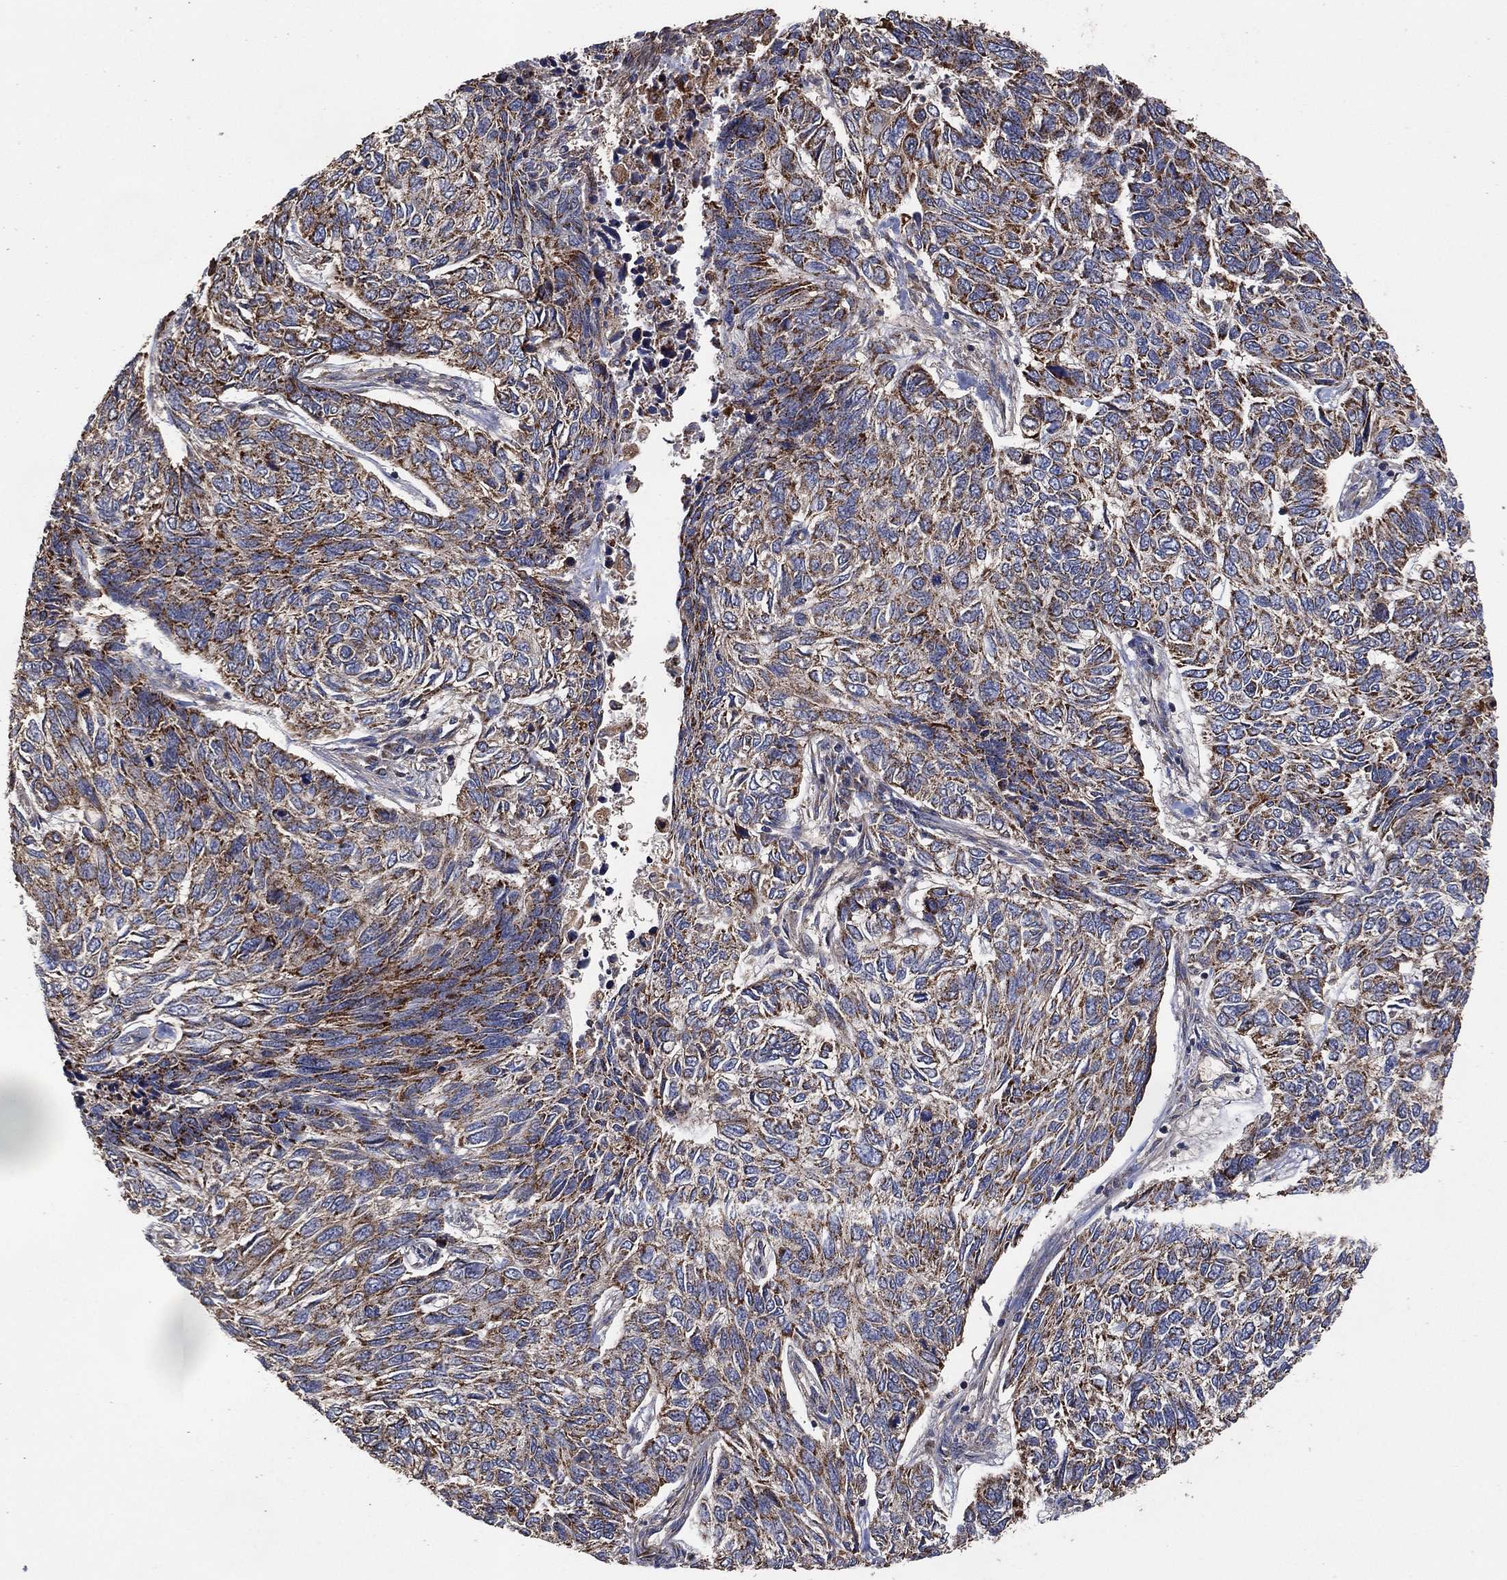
{"staining": {"intensity": "moderate", "quantity": "25%-75%", "location": "cytoplasmic/membranous"}, "tissue": "skin cancer", "cell_type": "Tumor cells", "image_type": "cancer", "snomed": [{"axis": "morphology", "description": "Basal cell carcinoma"}, {"axis": "topography", "description": "Skin"}], "caption": "A histopathology image of human skin cancer stained for a protein demonstrates moderate cytoplasmic/membranous brown staining in tumor cells. The staining was performed using DAB (3,3'-diaminobenzidine) to visualize the protein expression in brown, while the nuclei were stained in blue with hematoxylin (Magnification: 20x).", "gene": "LIMD1", "patient": {"sex": "female", "age": 65}}